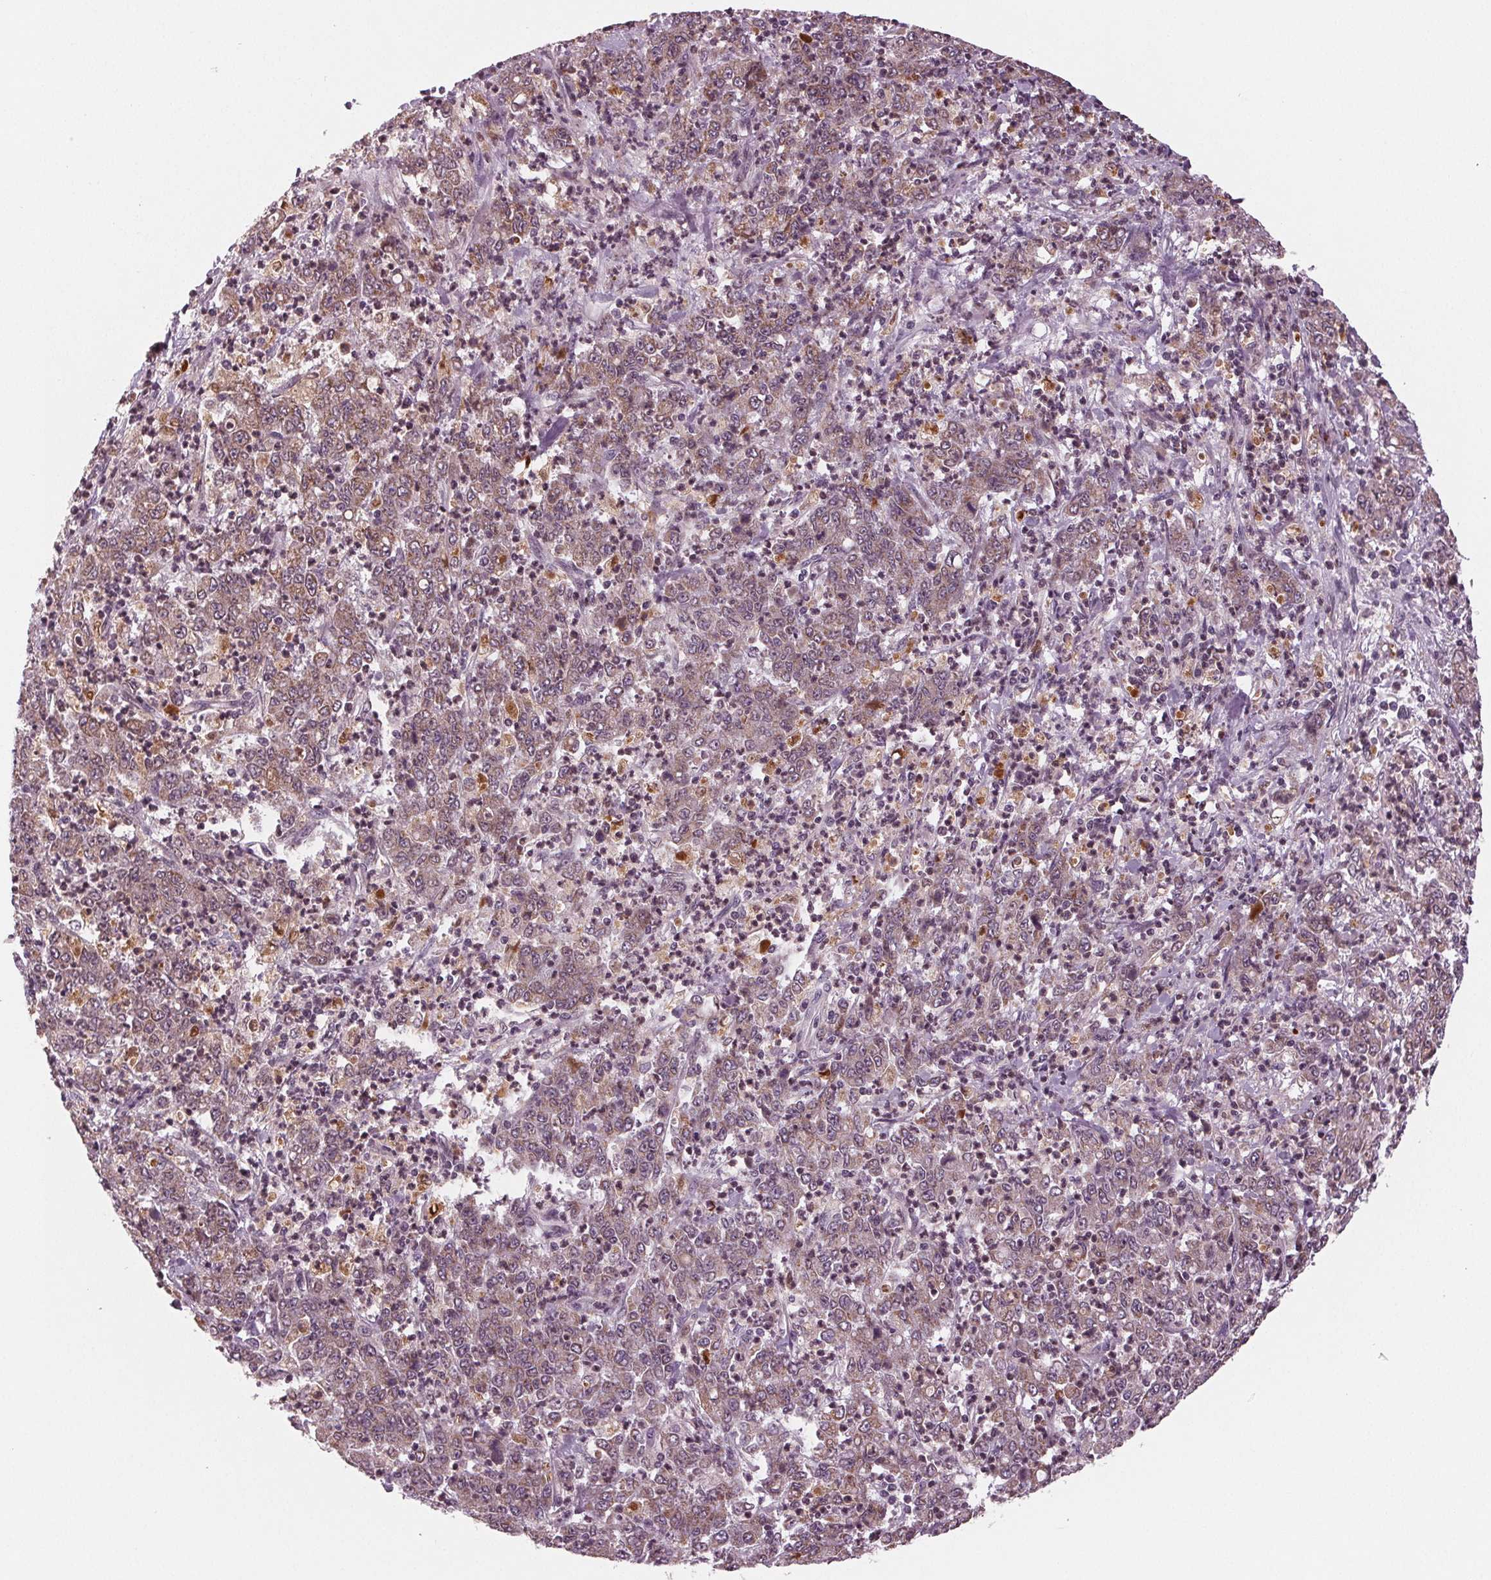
{"staining": {"intensity": "moderate", "quantity": "<25%", "location": "cytoplasmic/membranous"}, "tissue": "stomach cancer", "cell_type": "Tumor cells", "image_type": "cancer", "snomed": [{"axis": "morphology", "description": "Adenocarcinoma, NOS"}, {"axis": "topography", "description": "Stomach, lower"}], "caption": "Stomach cancer (adenocarcinoma) stained with IHC exhibits moderate cytoplasmic/membranous expression in about <25% of tumor cells.", "gene": "STAT3", "patient": {"sex": "female", "age": 71}}